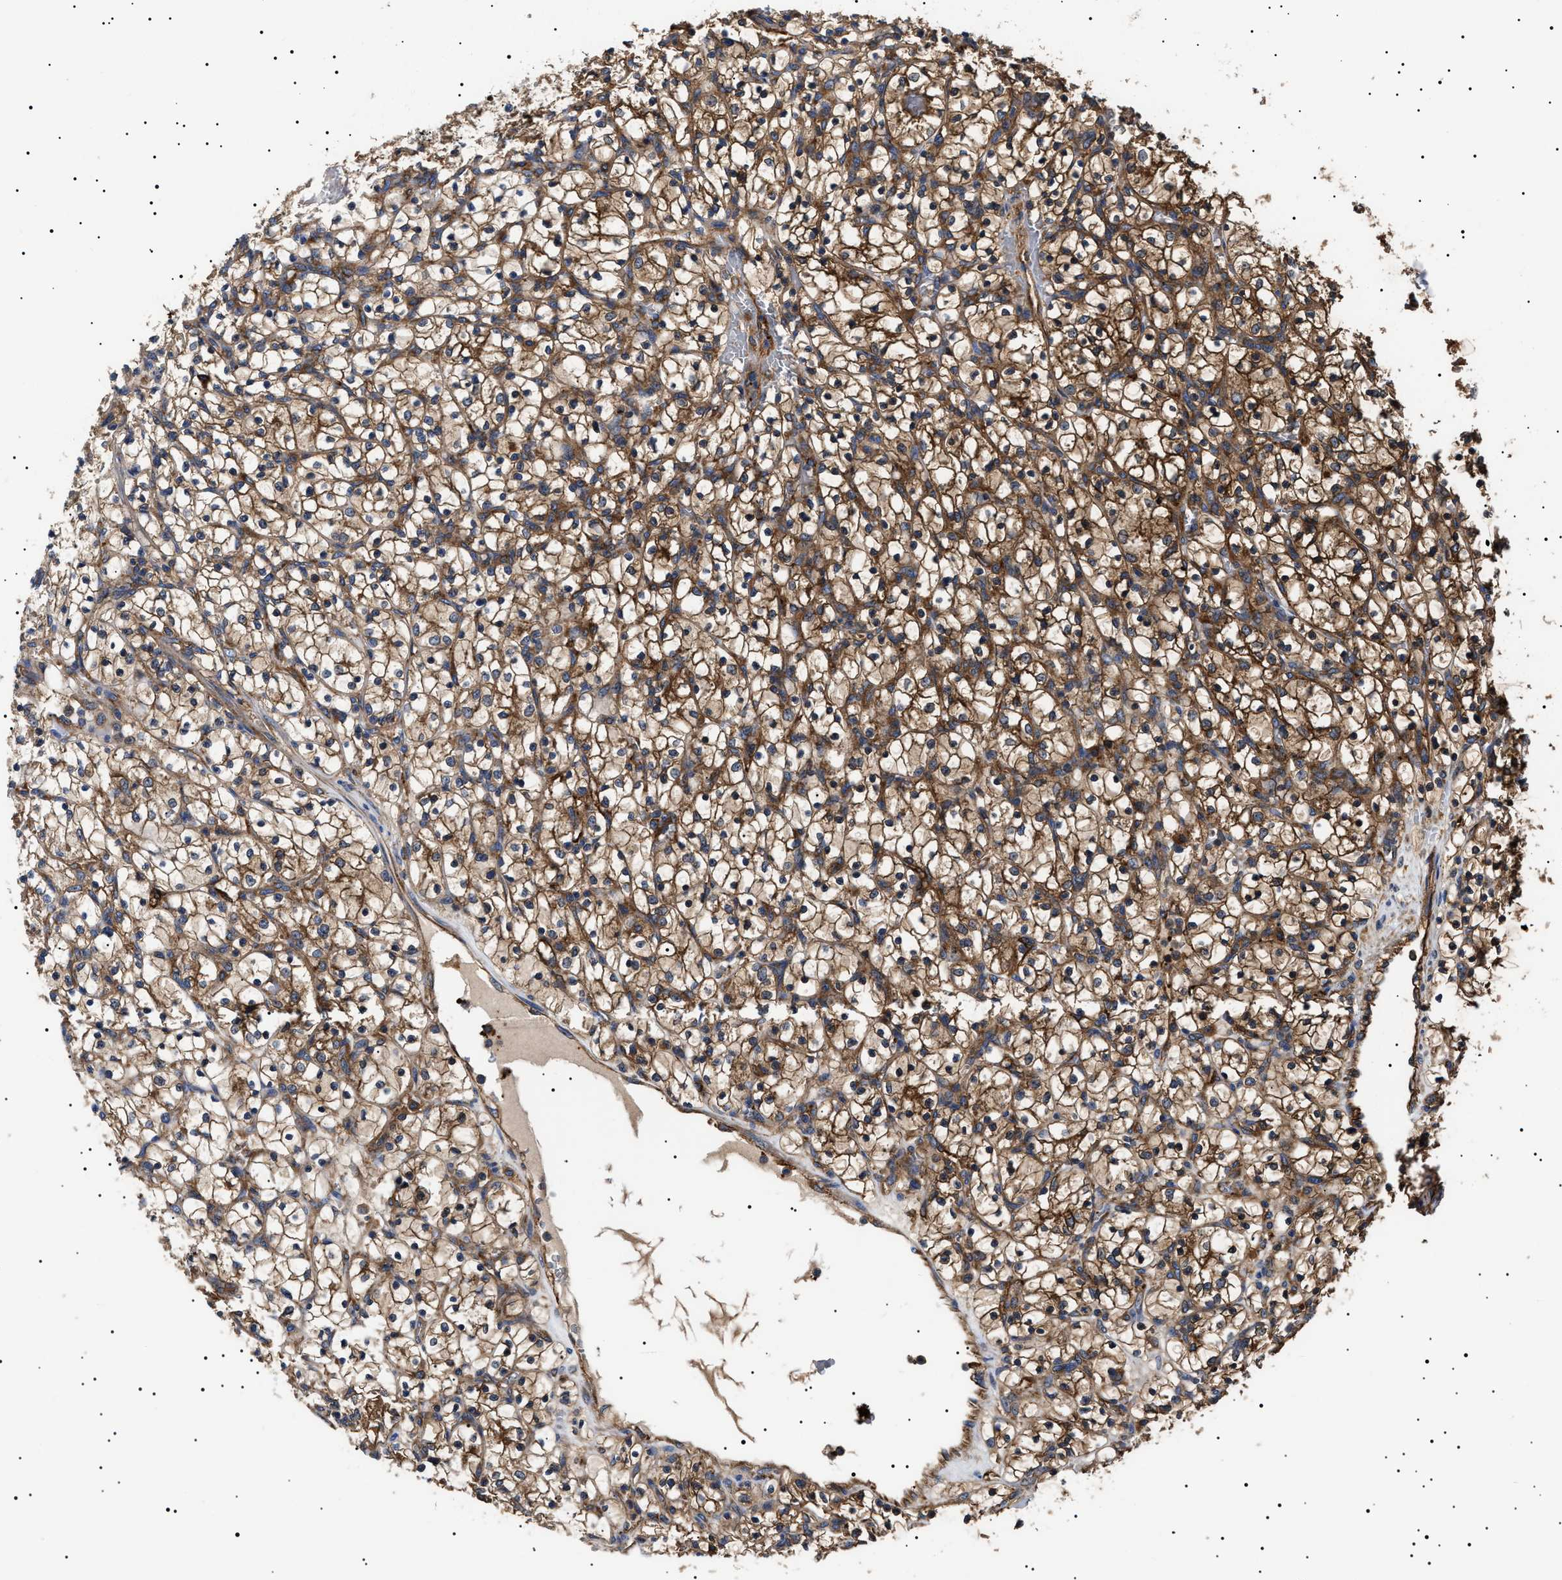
{"staining": {"intensity": "moderate", "quantity": ">75%", "location": "cytoplasmic/membranous"}, "tissue": "renal cancer", "cell_type": "Tumor cells", "image_type": "cancer", "snomed": [{"axis": "morphology", "description": "Adenocarcinoma, NOS"}, {"axis": "topography", "description": "Kidney"}], "caption": "DAB immunohistochemical staining of renal adenocarcinoma exhibits moderate cytoplasmic/membranous protein staining in about >75% of tumor cells.", "gene": "TPP2", "patient": {"sex": "female", "age": 69}}